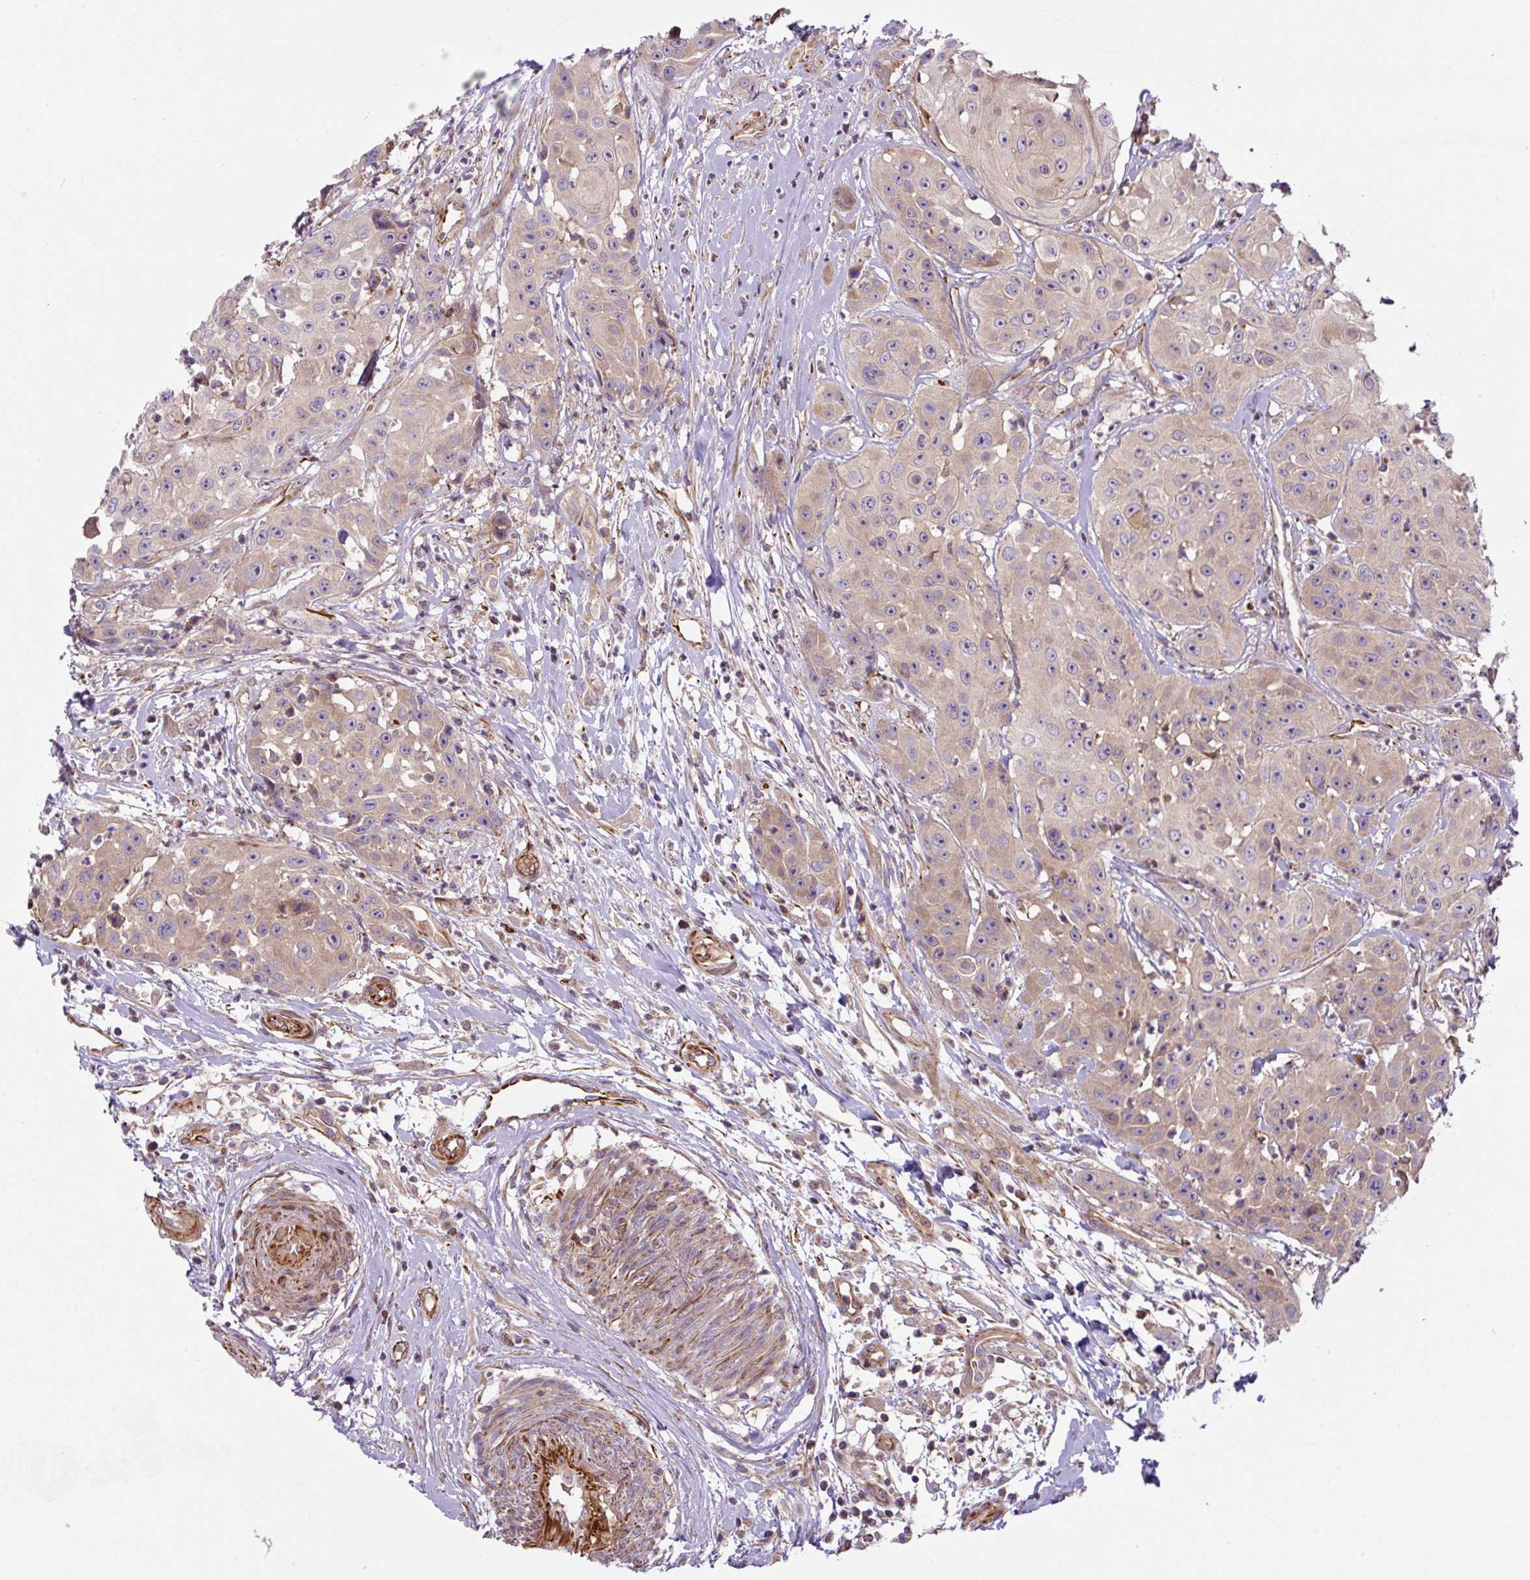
{"staining": {"intensity": "weak", "quantity": "25%-75%", "location": "cytoplasmic/membranous"}, "tissue": "head and neck cancer", "cell_type": "Tumor cells", "image_type": "cancer", "snomed": [{"axis": "morphology", "description": "Squamous cell carcinoma, NOS"}, {"axis": "topography", "description": "Head-Neck"}], "caption": "DAB immunohistochemical staining of head and neck cancer (squamous cell carcinoma) displays weak cytoplasmic/membranous protein expression in approximately 25%-75% of tumor cells.", "gene": "APOBEC3D", "patient": {"sex": "male", "age": 83}}